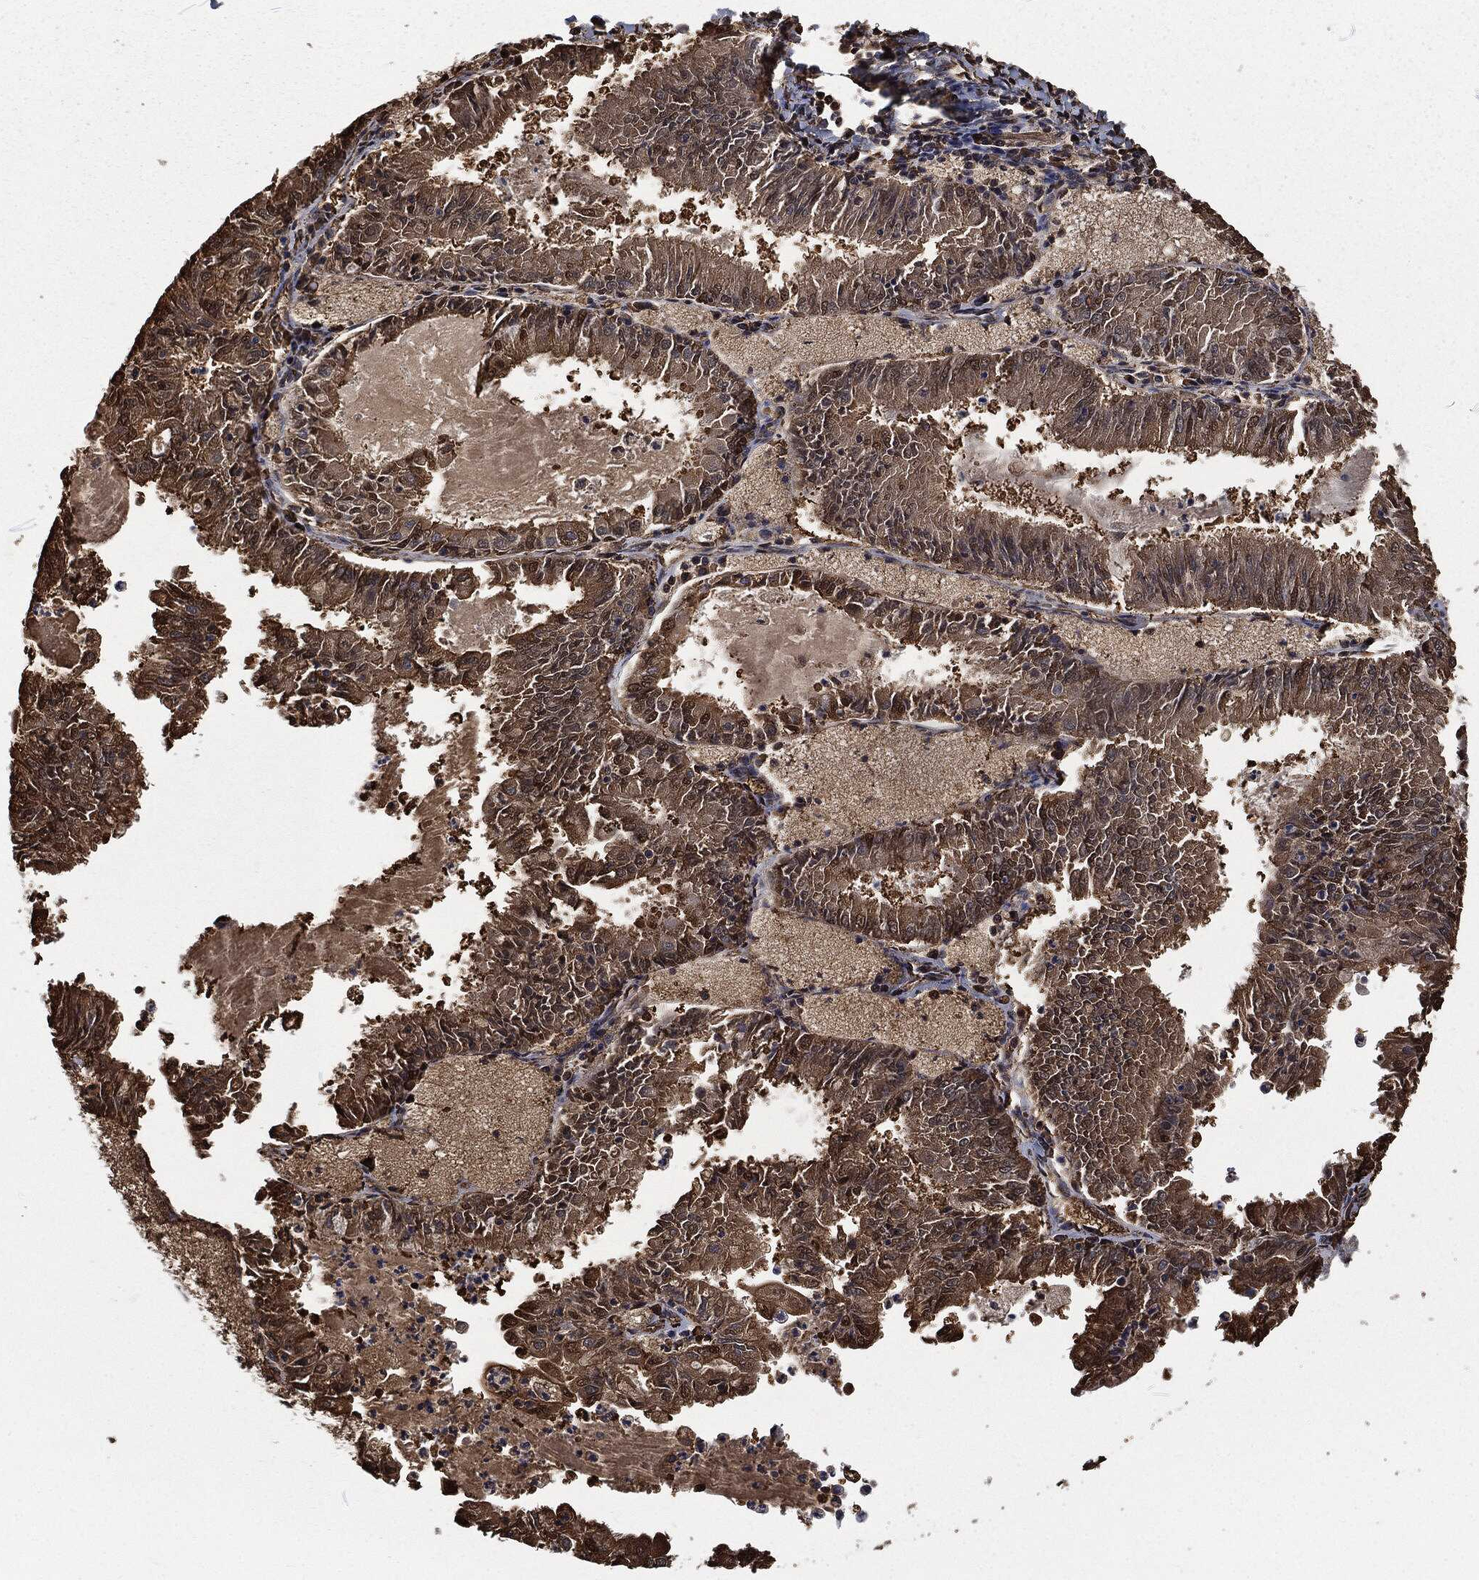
{"staining": {"intensity": "strong", "quantity": ">75%", "location": "cytoplasmic/membranous"}, "tissue": "endometrial cancer", "cell_type": "Tumor cells", "image_type": "cancer", "snomed": [{"axis": "morphology", "description": "Adenocarcinoma, NOS"}, {"axis": "topography", "description": "Endometrium"}], "caption": "Approximately >75% of tumor cells in endometrial cancer (adenocarcinoma) display strong cytoplasmic/membranous protein staining as visualized by brown immunohistochemical staining.", "gene": "PRDX4", "patient": {"sex": "female", "age": 57}}